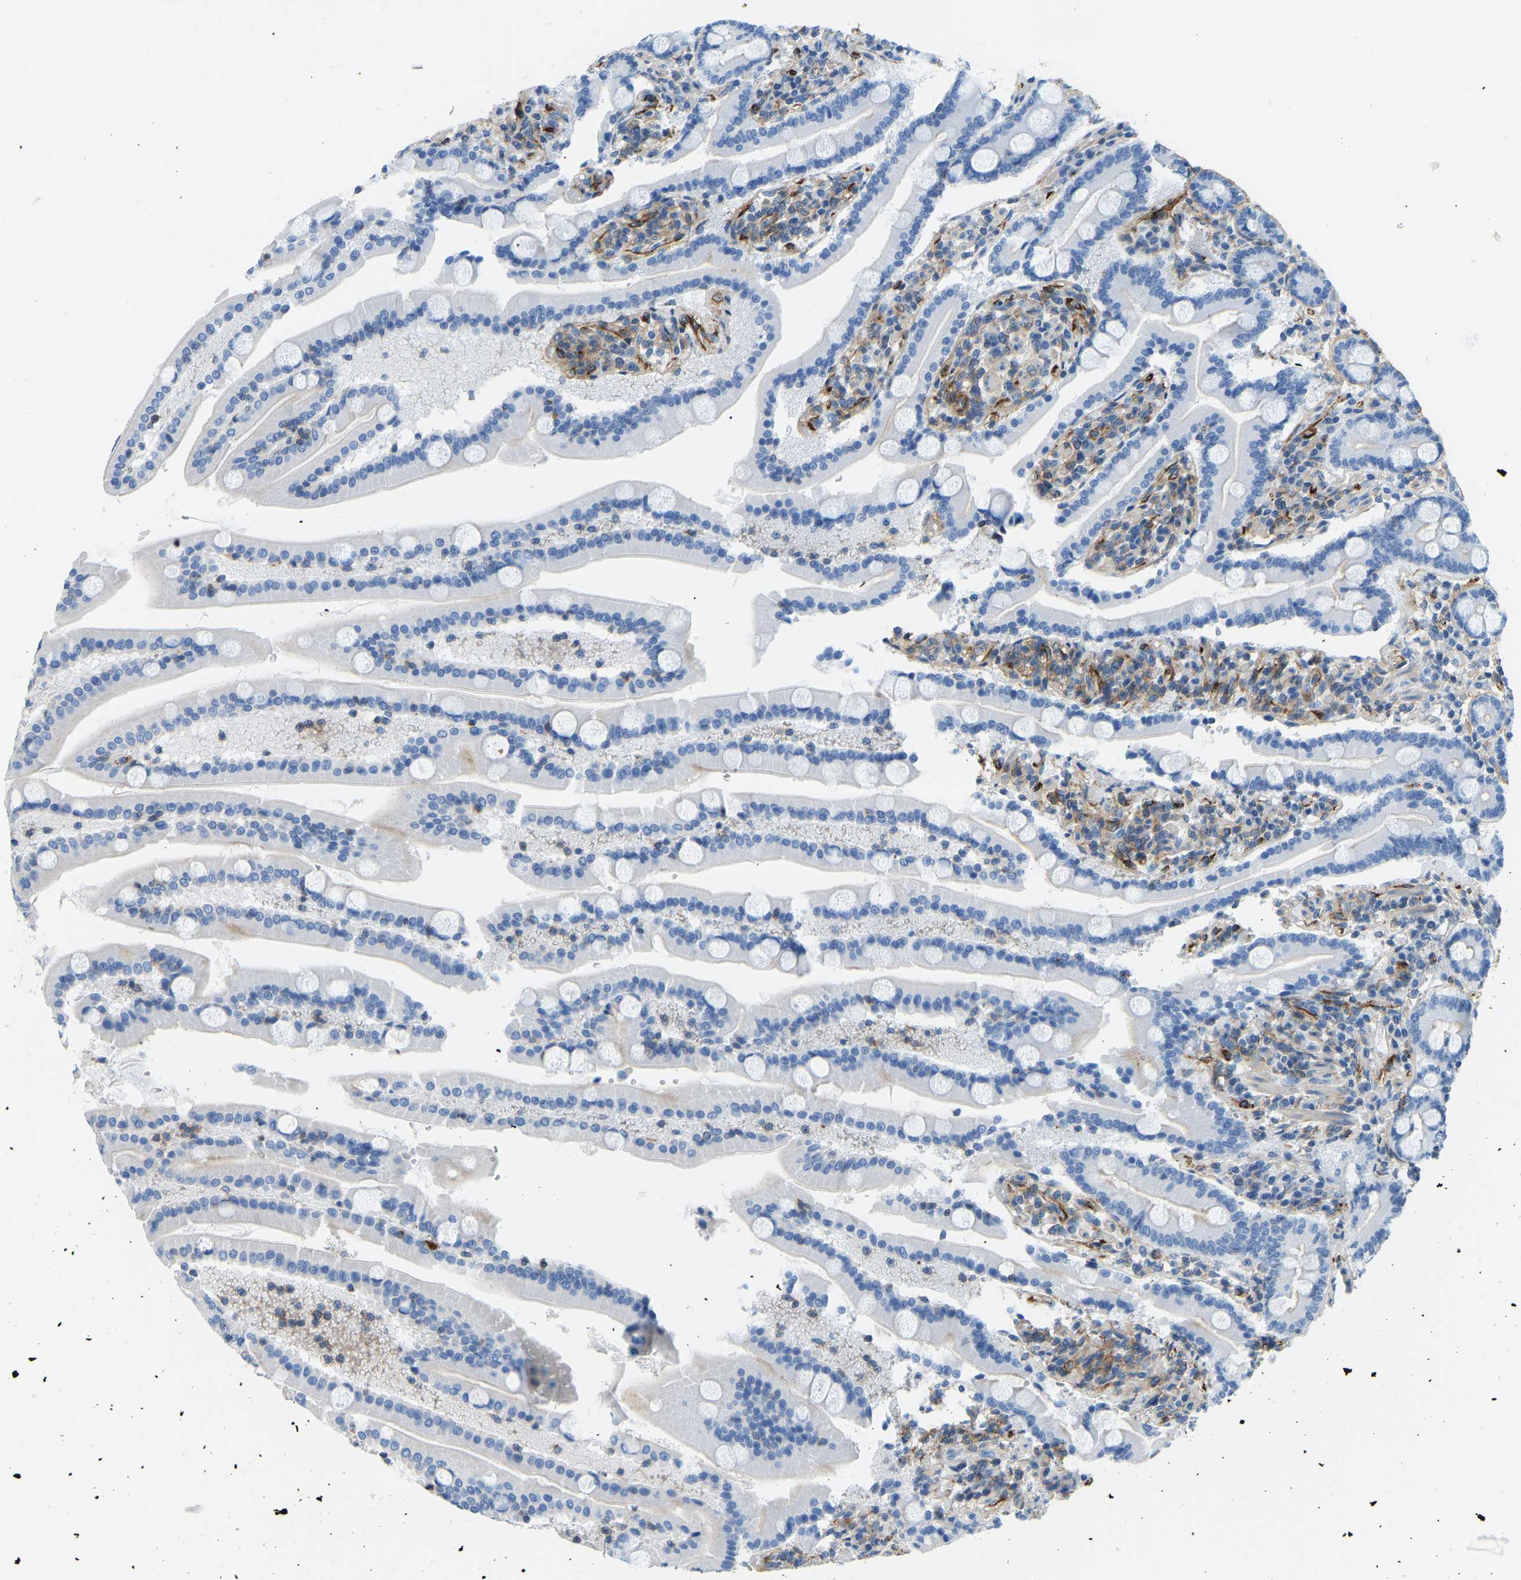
{"staining": {"intensity": "moderate", "quantity": "<25%", "location": "cytoplasmic/membranous"}, "tissue": "duodenum", "cell_type": "Glandular cells", "image_type": "normal", "snomed": [{"axis": "morphology", "description": "Normal tissue, NOS"}, {"axis": "topography", "description": "Duodenum"}], "caption": "High-magnification brightfield microscopy of unremarkable duodenum stained with DAB (3,3'-diaminobenzidine) (brown) and counterstained with hematoxylin (blue). glandular cells exhibit moderate cytoplasmic/membranous expression is appreciated in about<25% of cells. Nuclei are stained in blue.", "gene": "COL15A1", "patient": {"sex": "male", "age": 54}}